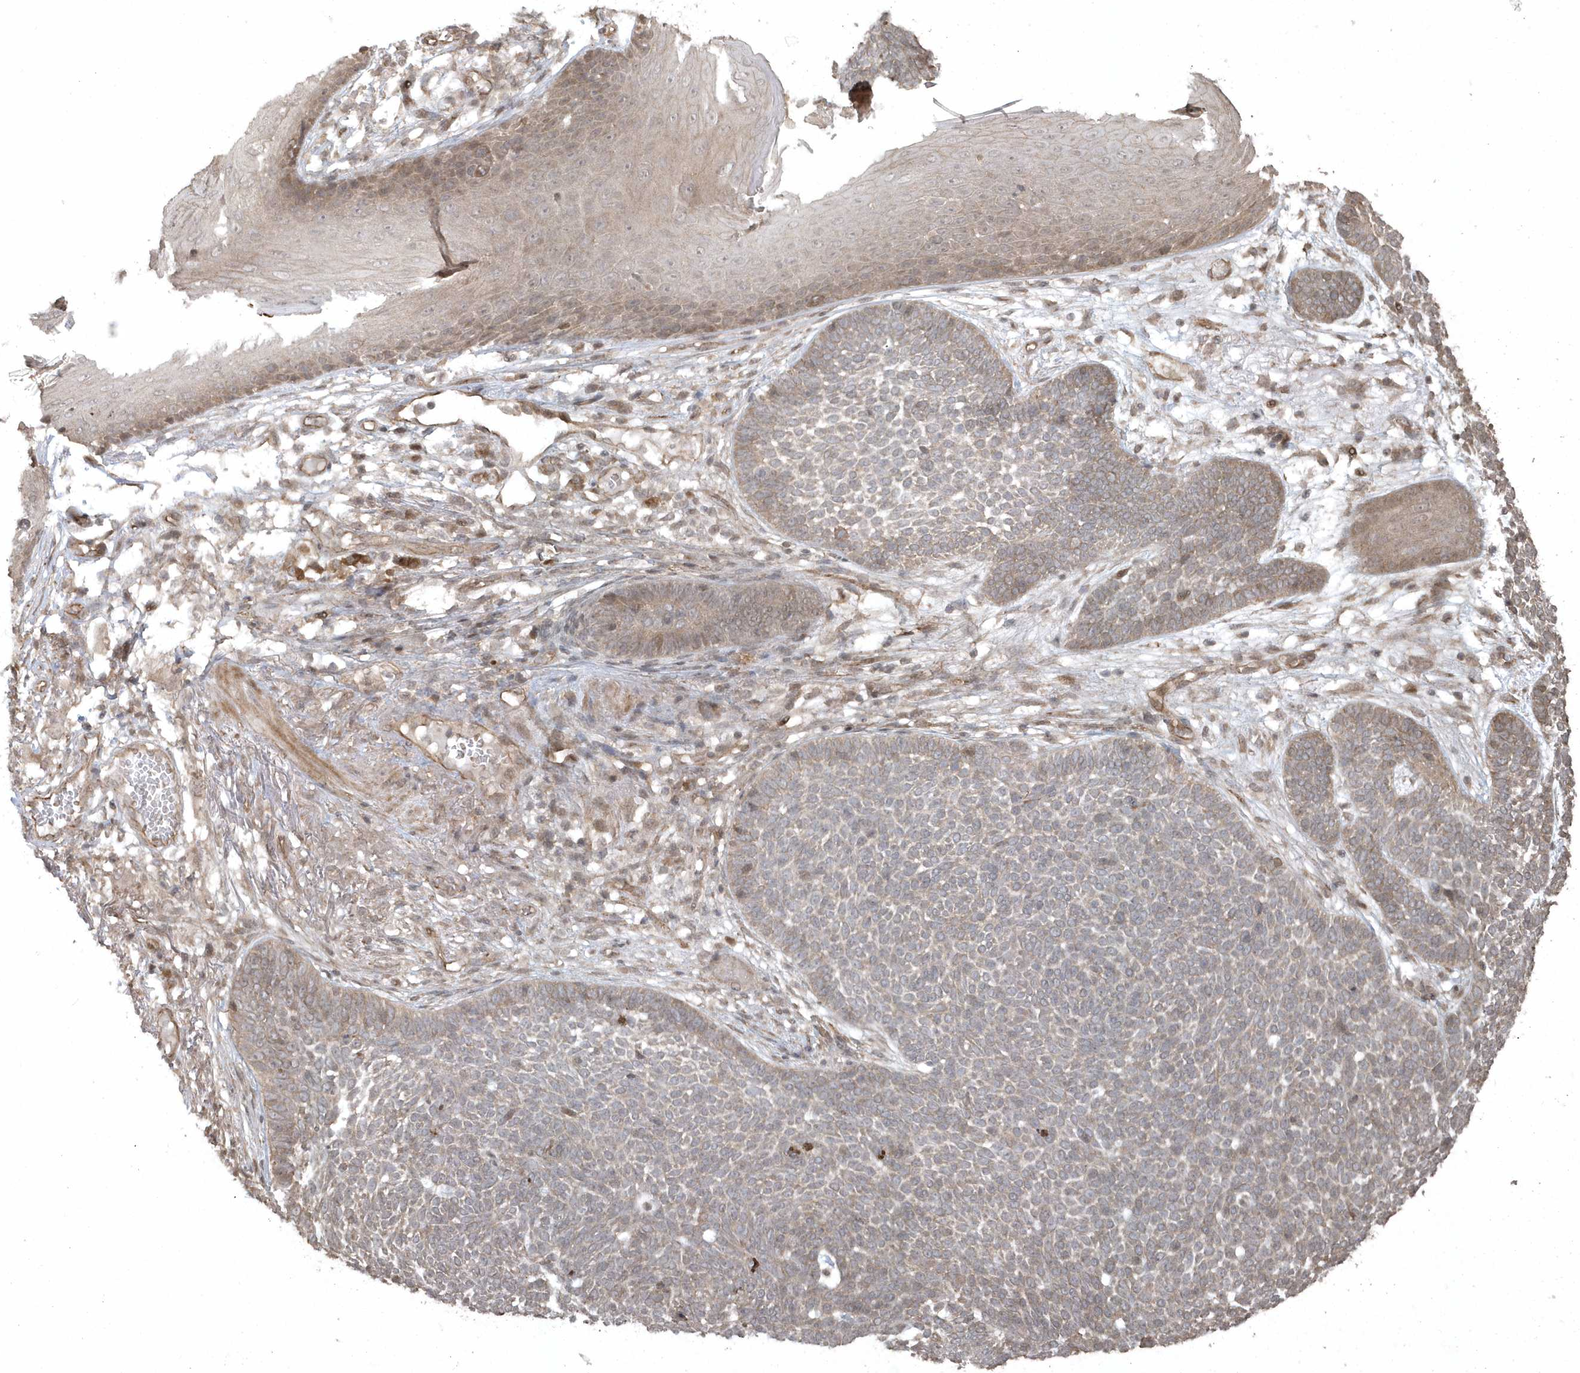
{"staining": {"intensity": "weak", "quantity": ">75%", "location": "cytoplasmic/membranous"}, "tissue": "skin cancer", "cell_type": "Tumor cells", "image_type": "cancer", "snomed": [{"axis": "morphology", "description": "Normal tissue, NOS"}, {"axis": "morphology", "description": "Basal cell carcinoma"}, {"axis": "topography", "description": "Skin"}], "caption": "A micrograph of human skin cancer (basal cell carcinoma) stained for a protein displays weak cytoplasmic/membranous brown staining in tumor cells.", "gene": "HERPUD1", "patient": {"sex": "male", "age": 64}}